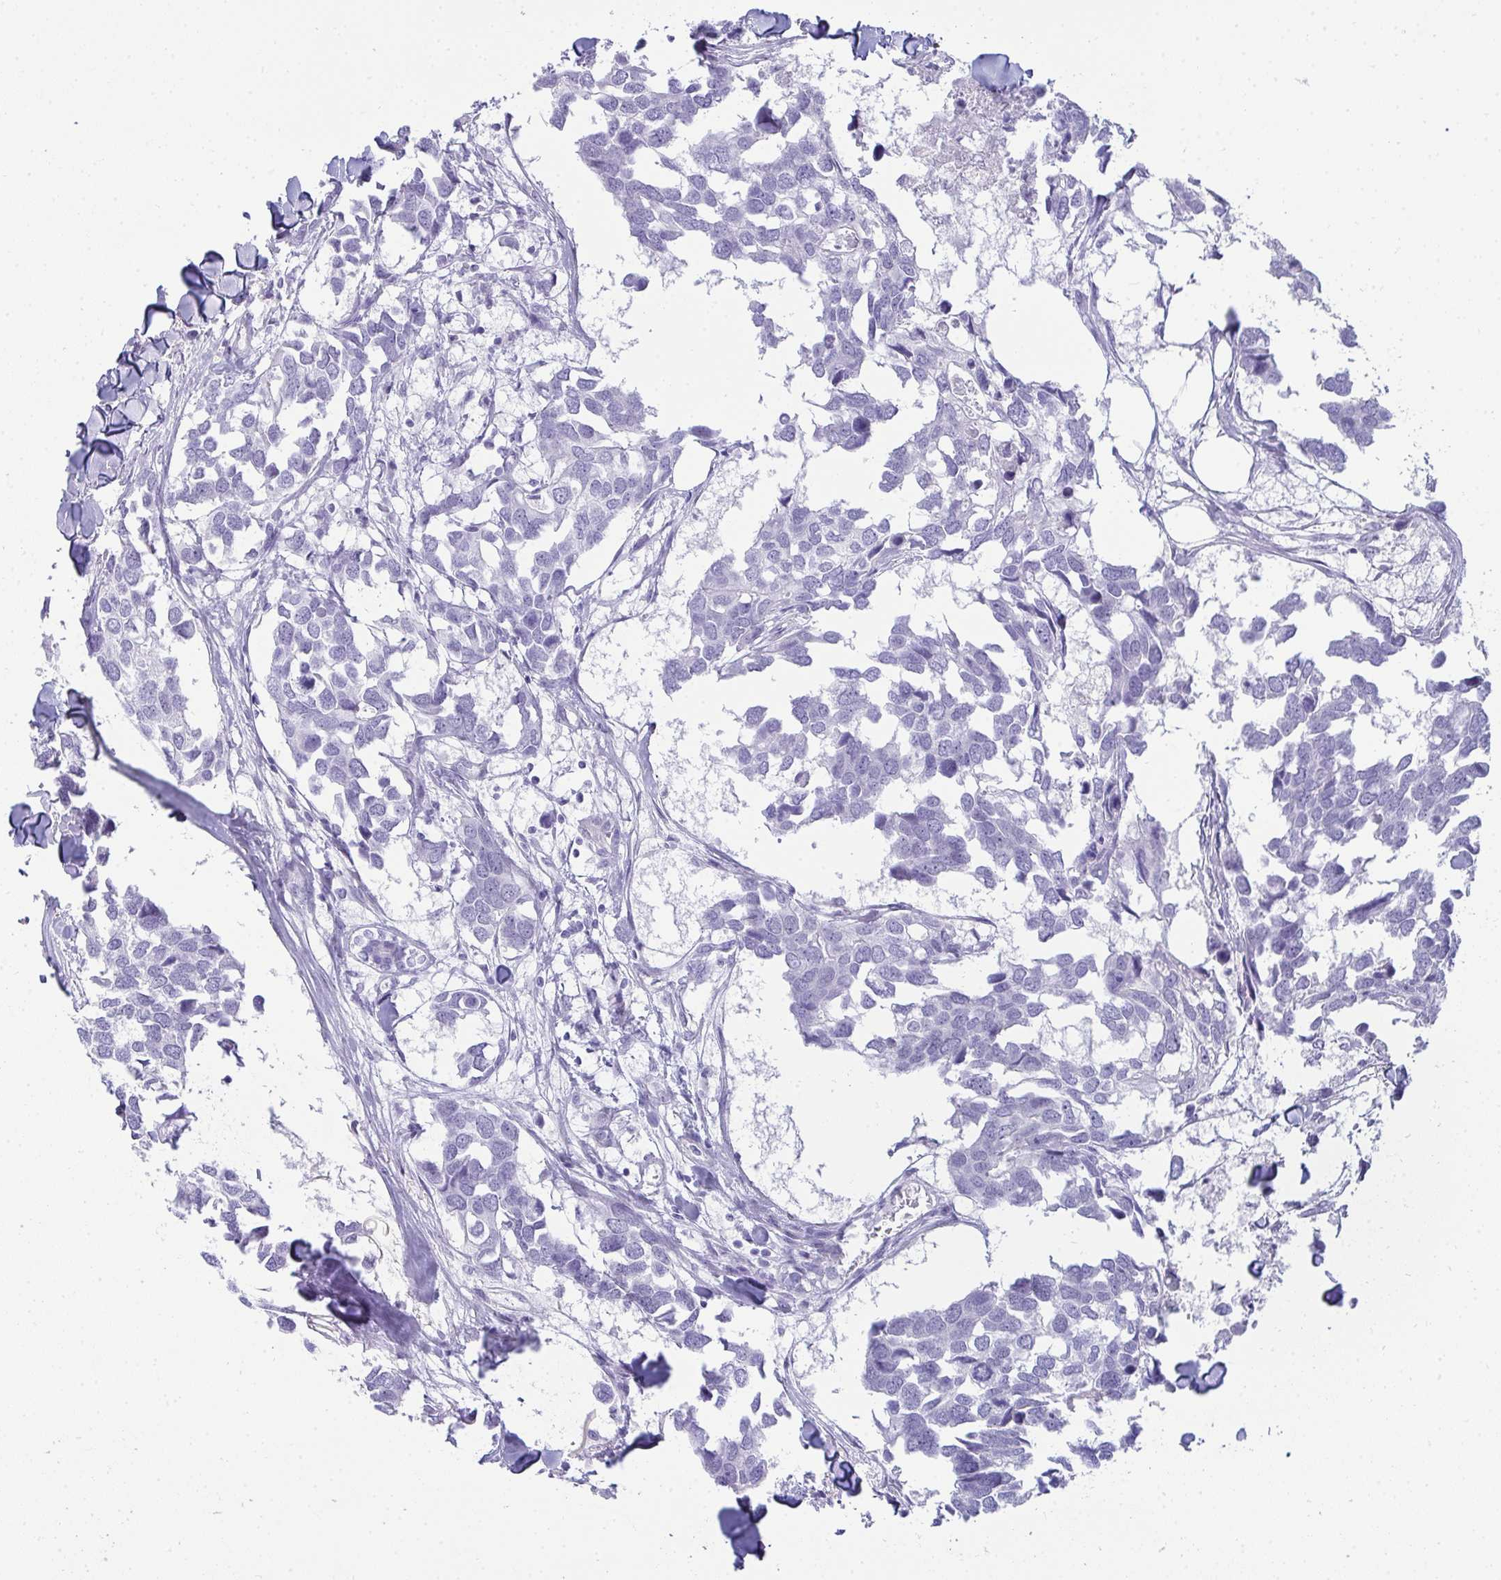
{"staining": {"intensity": "negative", "quantity": "none", "location": "none"}, "tissue": "breast cancer", "cell_type": "Tumor cells", "image_type": "cancer", "snomed": [{"axis": "morphology", "description": "Duct carcinoma"}, {"axis": "topography", "description": "Breast"}], "caption": "A photomicrograph of human intraductal carcinoma (breast) is negative for staining in tumor cells. Nuclei are stained in blue.", "gene": "HSPB6", "patient": {"sex": "female", "age": 83}}